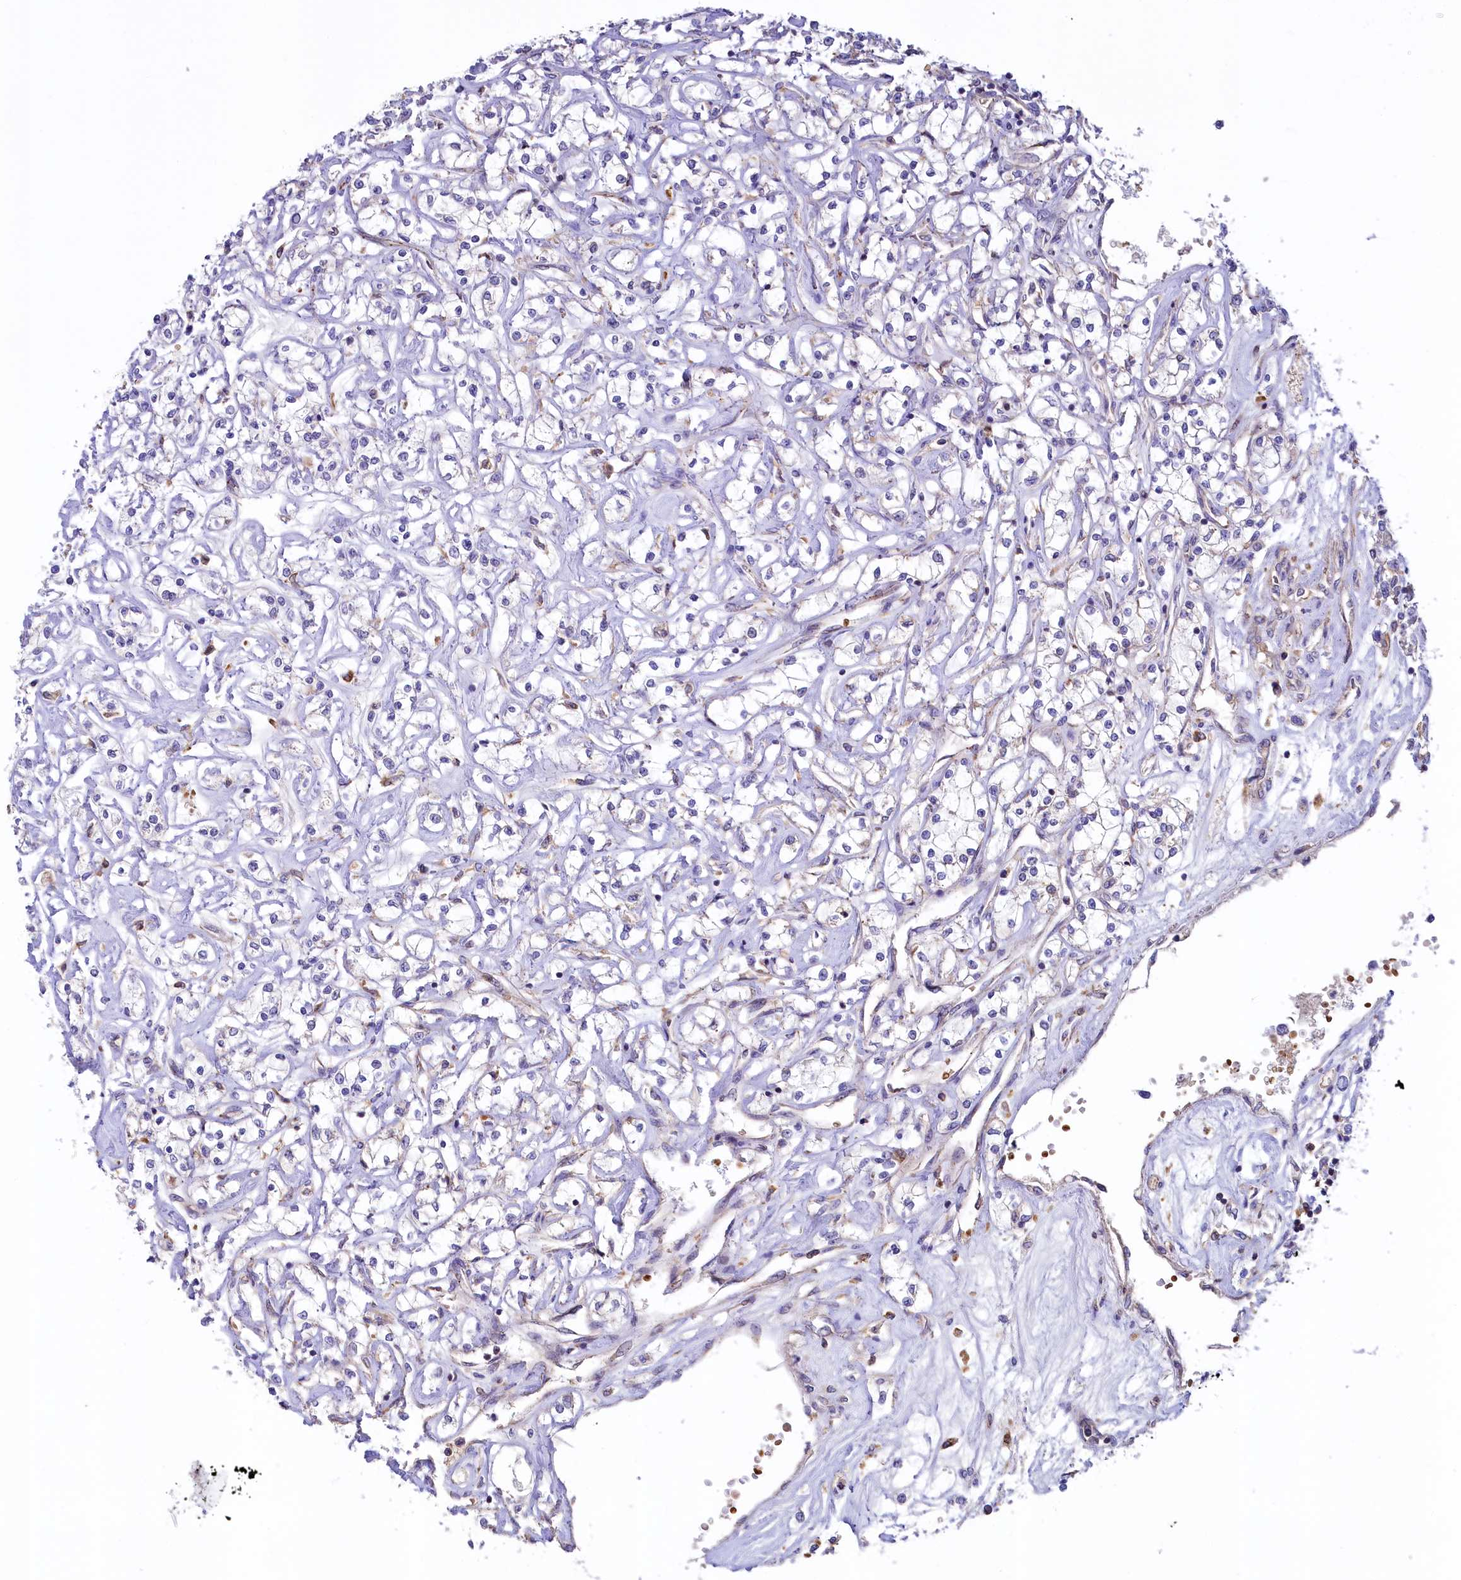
{"staining": {"intensity": "negative", "quantity": "none", "location": "none"}, "tissue": "renal cancer", "cell_type": "Tumor cells", "image_type": "cancer", "snomed": [{"axis": "morphology", "description": "Adenocarcinoma, NOS"}, {"axis": "topography", "description": "Kidney"}], "caption": "Immunohistochemistry (IHC) of renal cancer displays no positivity in tumor cells.", "gene": "HPS6", "patient": {"sex": "female", "age": 59}}